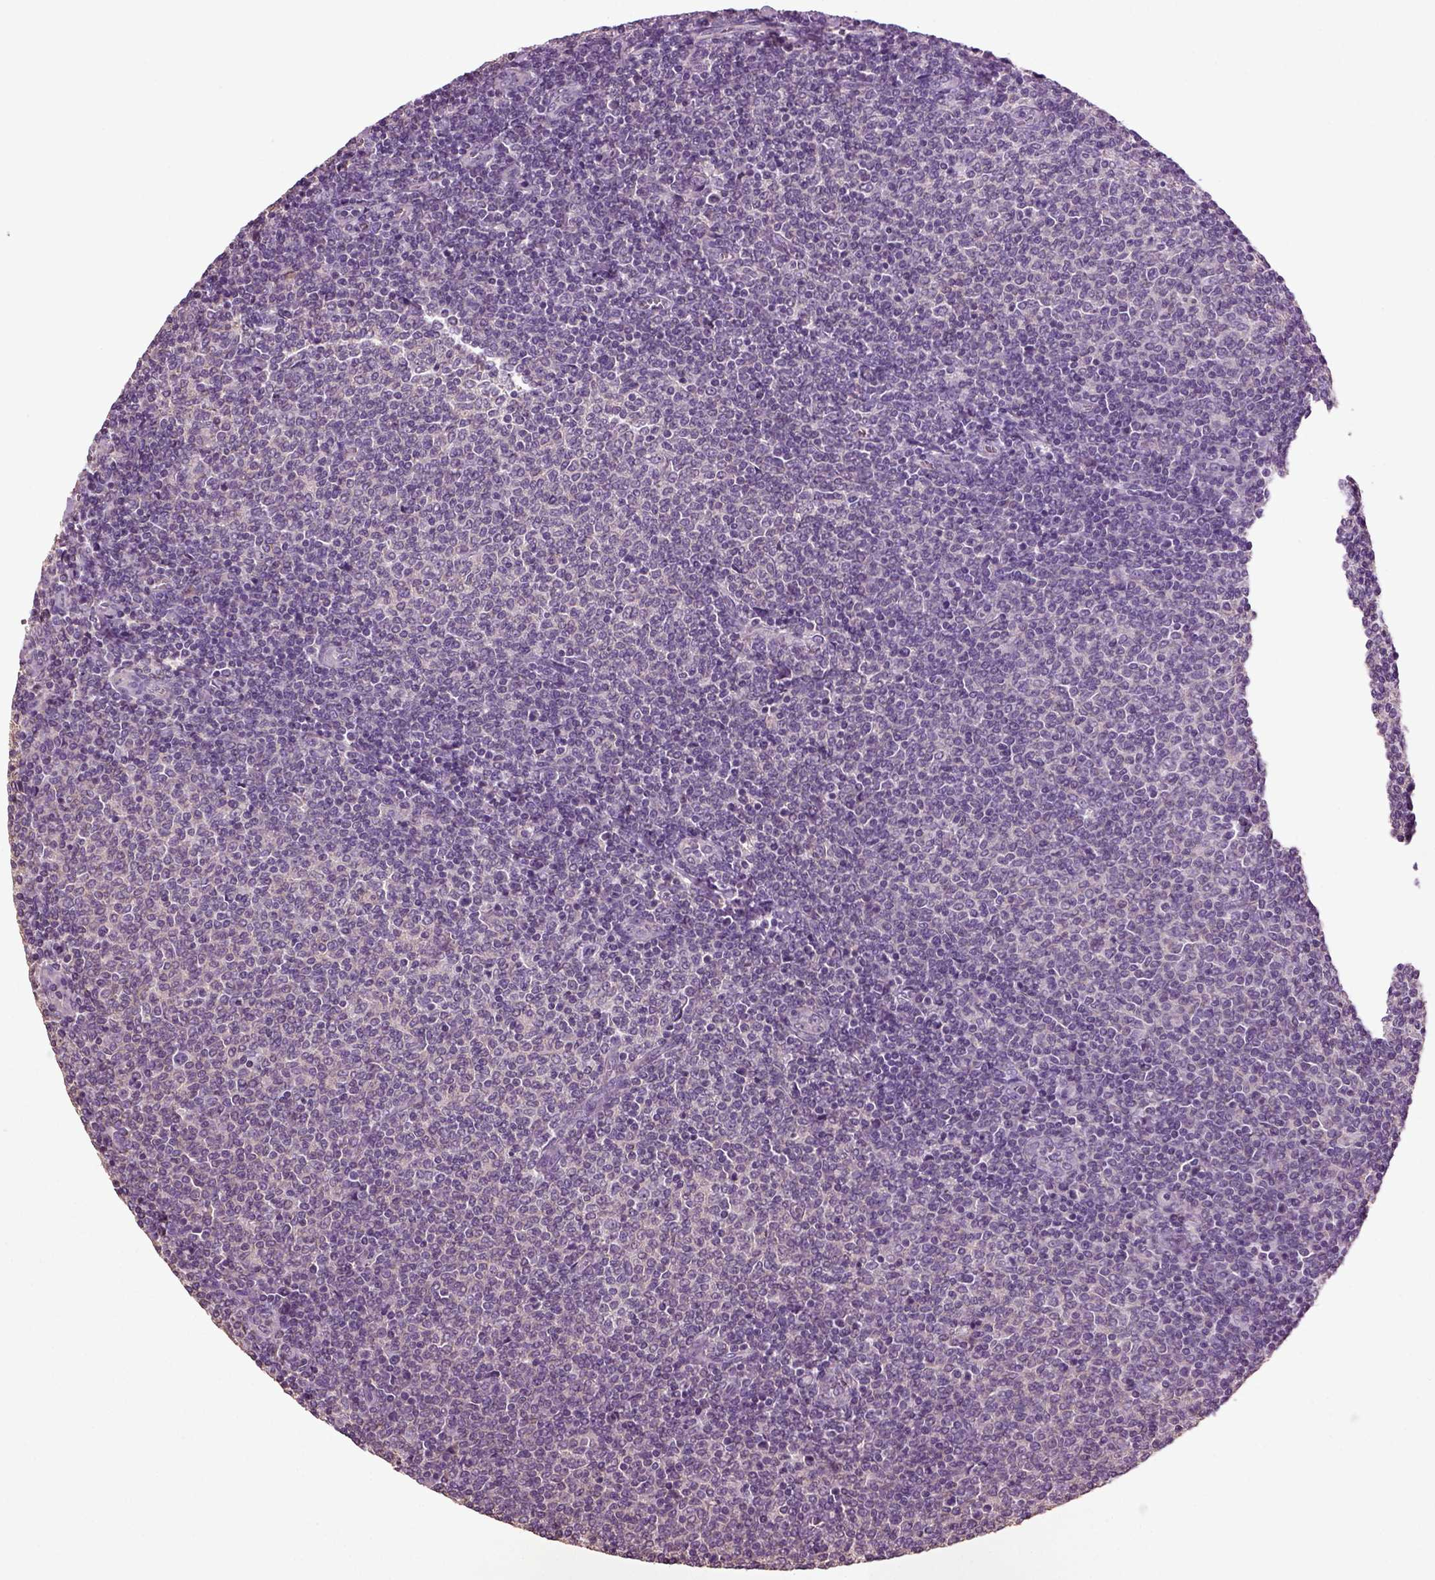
{"staining": {"intensity": "negative", "quantity": "none", "location": "none"}, "tissue": "lymphoma", "cell_type": "Tumor cells", "image_type": "cancer", "snomed": [{"axis": "morphology", "description": "Malignant lymphoma, non-Hodgkin's type, Low grade"}, {"axis": "topography", "description": "Lymph node"}], "caption": "DAB immunohistochemical staining of lymphoma reveals no significant staining in tumor cells.", "gene": "DEFB118", "patient": {"sex": "male", "age": 52}}